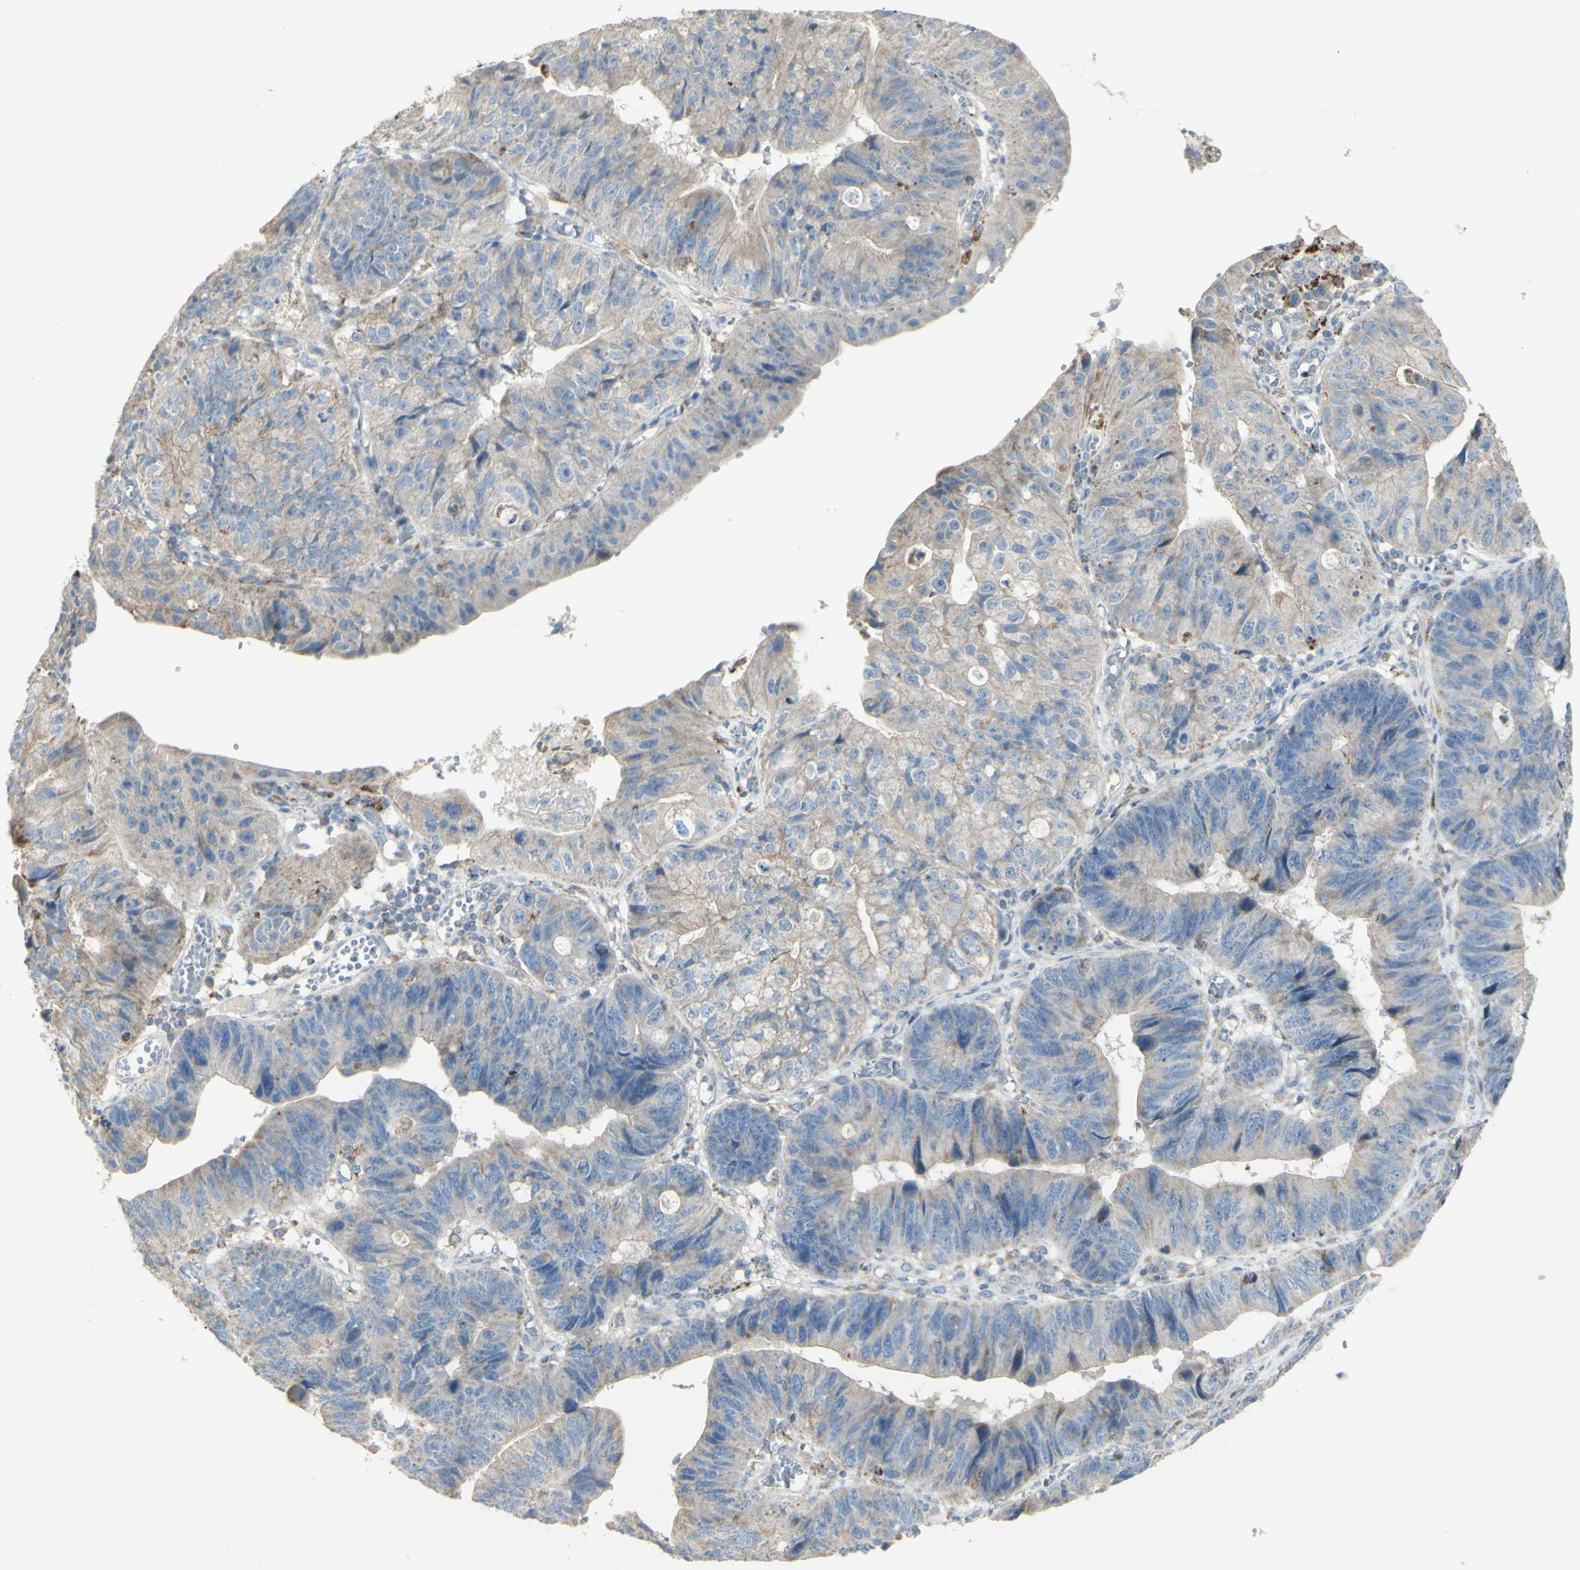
{"staining": {"intensity": "weak", "quantity": "<25%", "location": "cytoplasmic/membranous"}, "tissue": "stomach cancer", "cell_type": "Tumor cells", "image_type": "cancer", "snomed": [{"axis": "morphology", "description": "Adenocarcinoma, NOS"}, {"axis": "topography", "description": "Stomach"}], "caption": "A histopathology image of stomach cancer (adenocarcinoma) stained for a protein displays no brown staining in tumor cells. (IHC, brightfield microscopy, high magnification).", "gene": "CNTNAP1", "patient": {"sex": "male", "age": 59}}